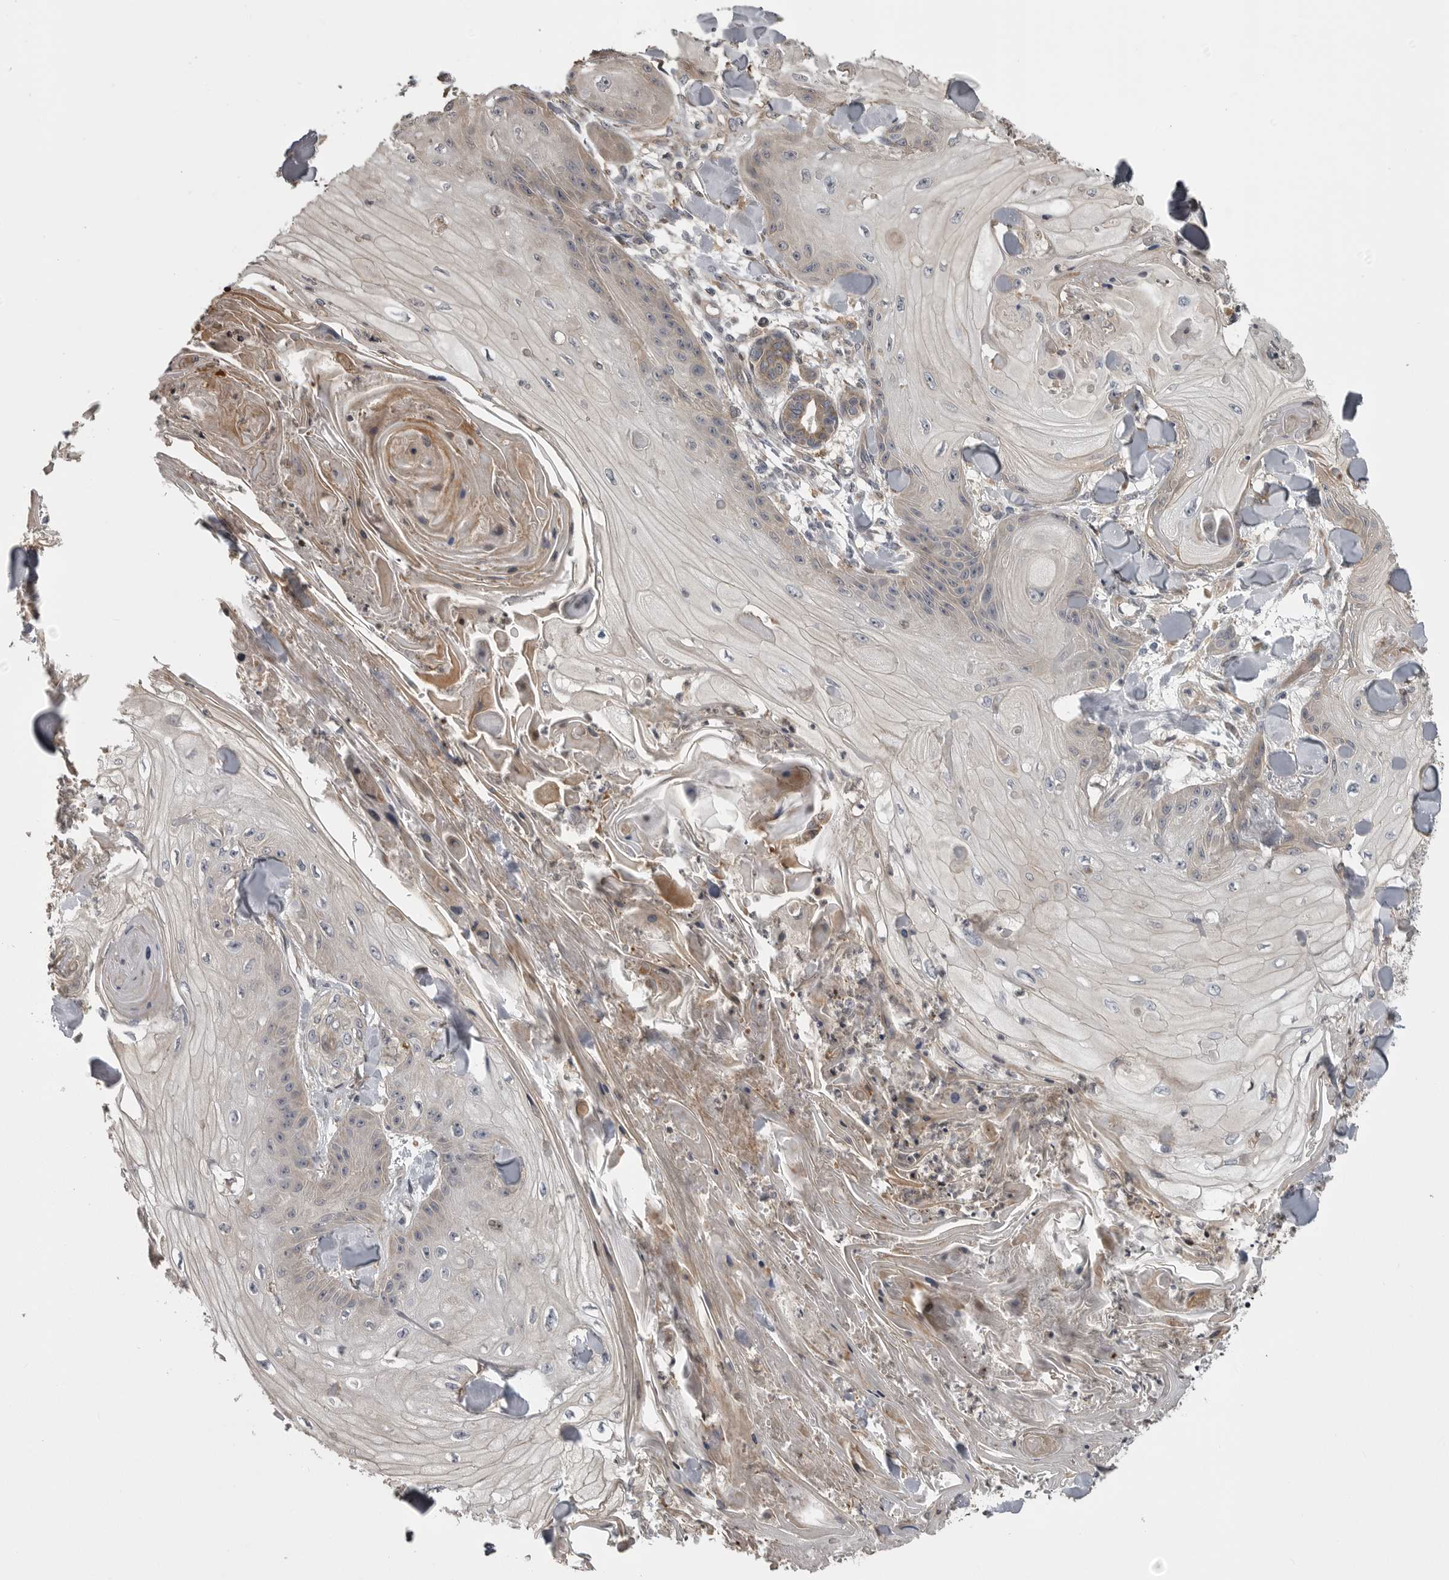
{"staining": {"intensity": "weak", "quantity": "<25%", "location": "cytoplasmic/membranous"}, "tissue": "skin cancer", "cell_type": "Tumor cells", "image_type": "cancer", "snomed": [{"axis": "morphology", "description": "Squamous cell carcinoma, NOS"}, {"axis": "topography", "description": "Skin"}], "caption": "Immunohistochemical staining of skin squamous cell carcinoma reveals no significant positivity in tumor cells.", "gene": "ZNRF1", "patient": {"sex": "male", "age": 74}}